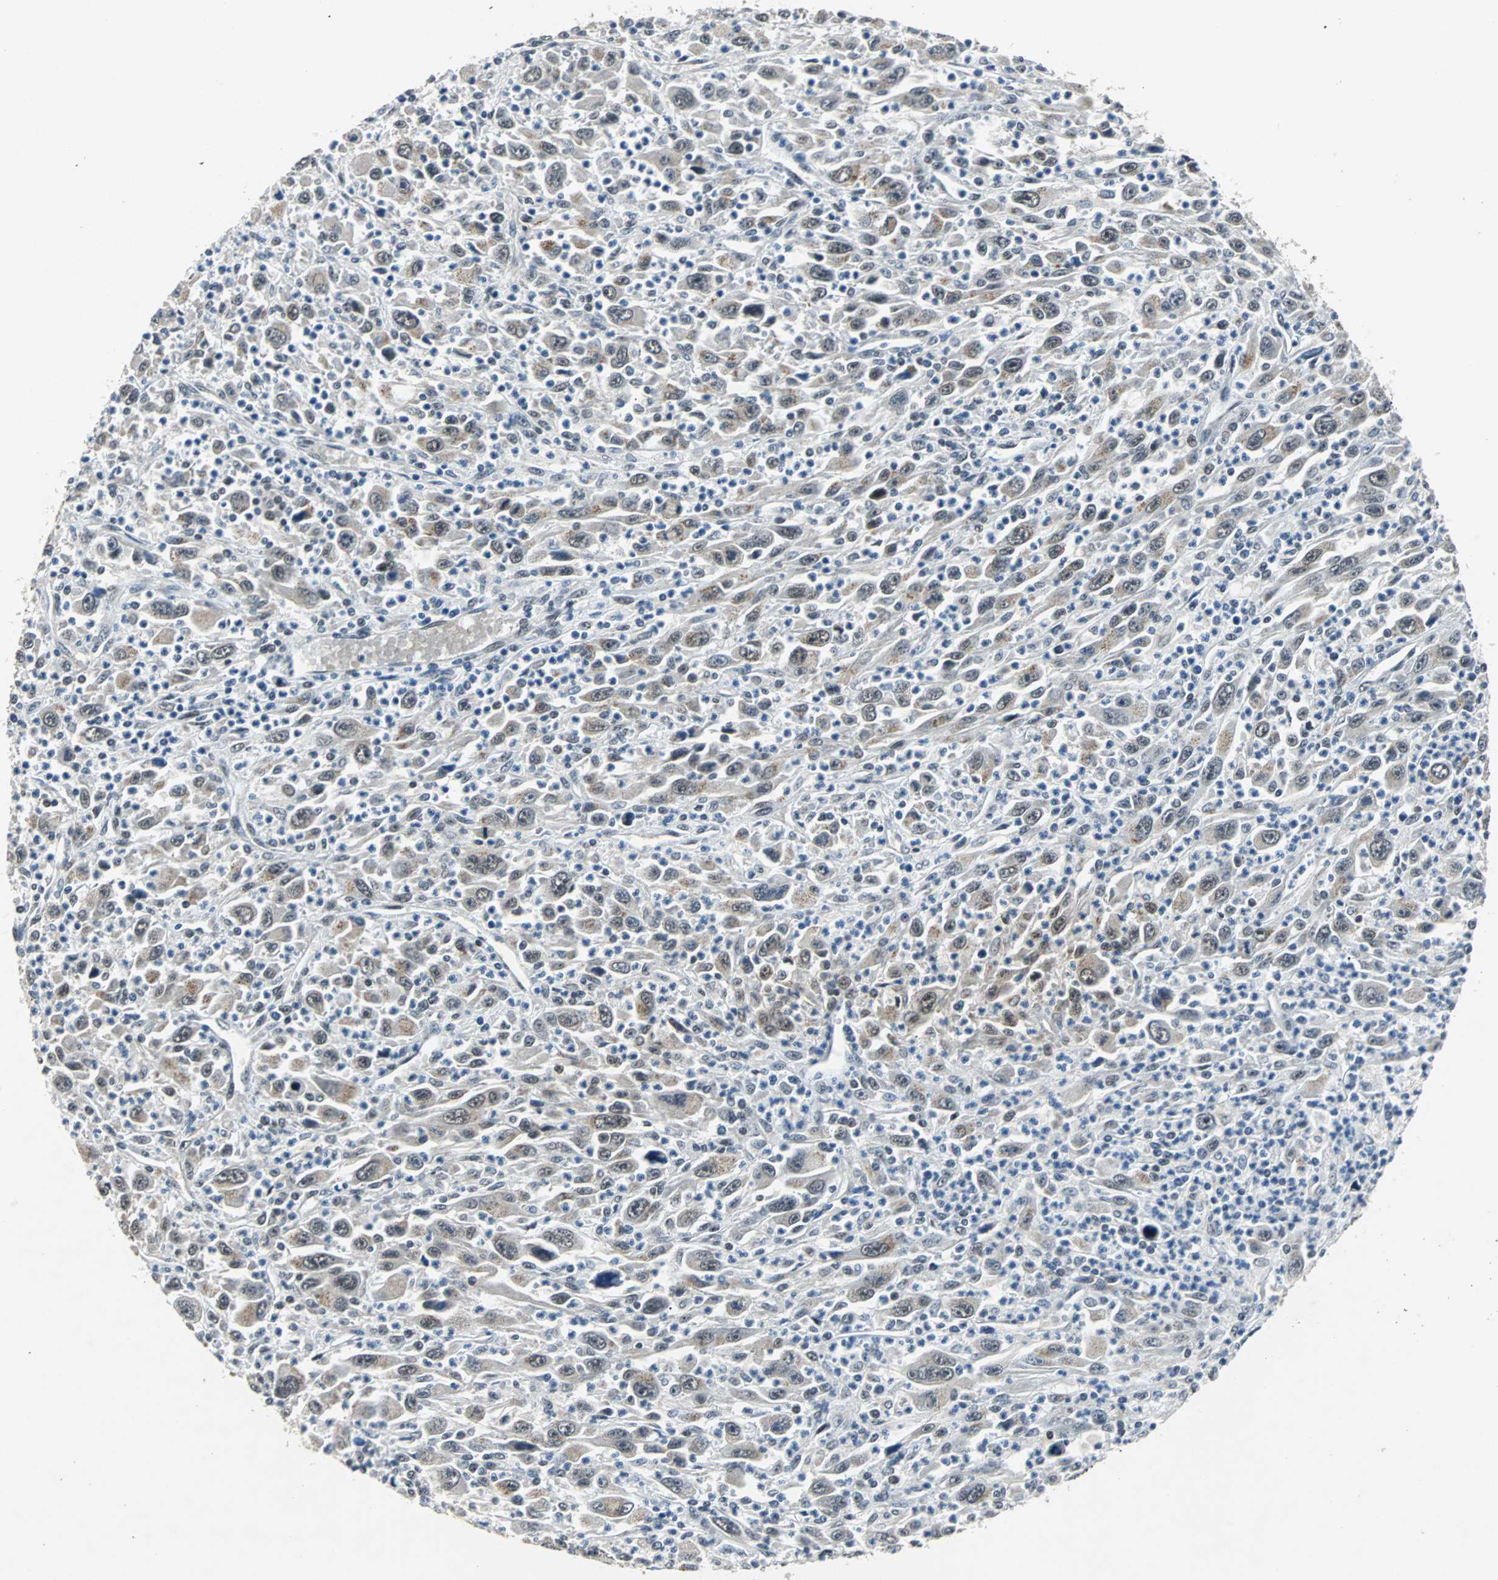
{"staining": {"intensity": "weak", "quantity": "25%-75%", "location": "cytoplasmic/membranous,nuclear"}, "tissue": "melanoma", "cell_type": "Tumor cells", "image_type": "cancer", "snomed": [{"axis": "morphology", "description": "Malignant melanoma, Metastatic site"}, {"axis": "topography", "description": "Skin"}], "caption": "A low amount of weak cytoplasmic/membranous and nuclear staining is identified in about 25%-75% of tumor cells in malignant melanoma (metastatic site) tissue.", "gene": "USP28", "patient": {"sex": "female", "age": 56}}